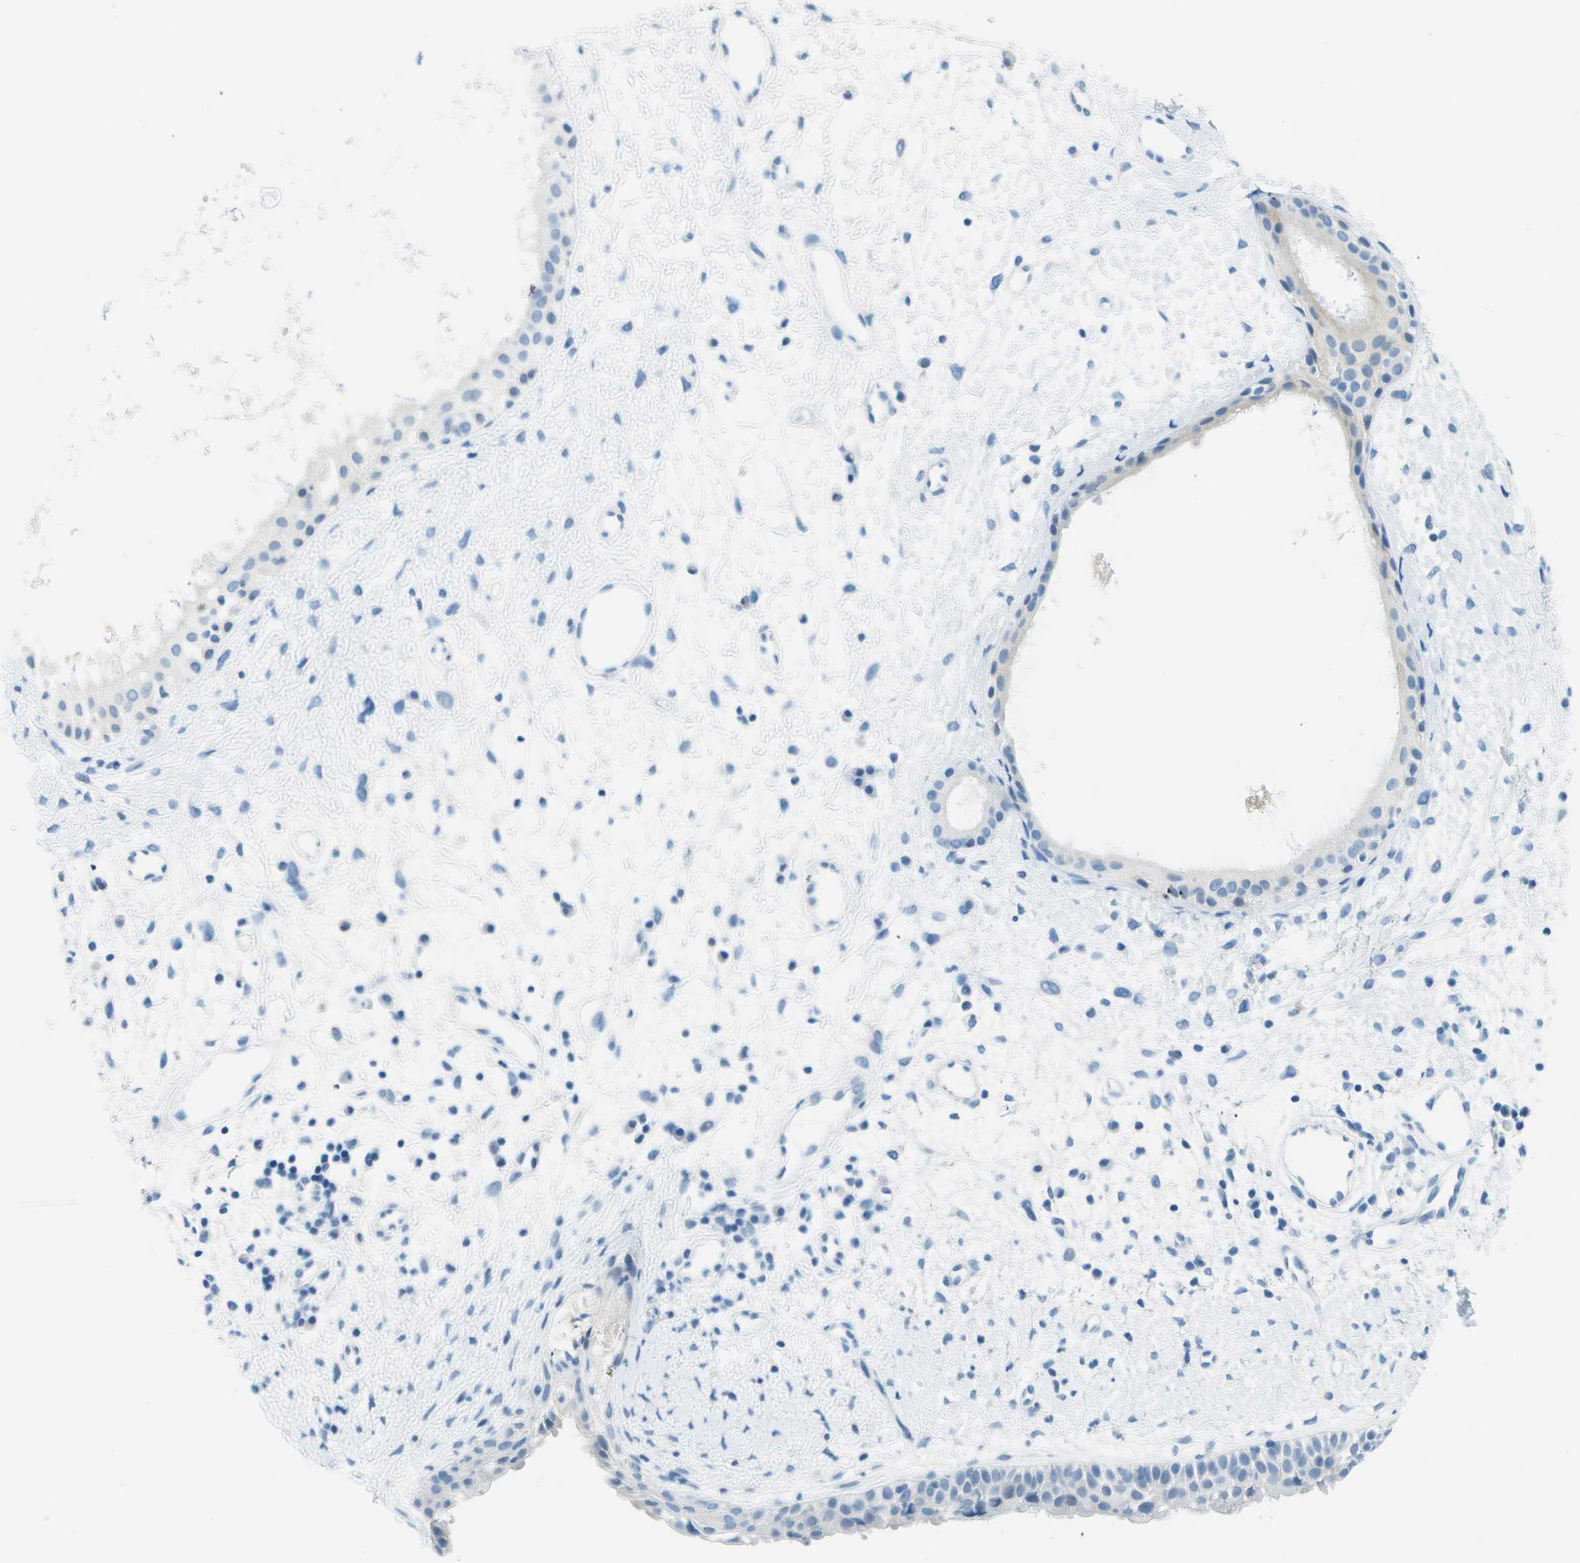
{"staining": {"intensity": "negative", "quantity": "none", "location": "none"}, "tissue": "nasopharynx", "cell_type": "Respiratory epithelial cells", "image_type": "normal", "snomed": [{"axis": "morphology", "description": "Normal tissue, NOS"}, {"axis": "topography", "description": "Nasopharynx"}], "caption": "This is an immunohistochemistry (IHC) image of normal nasopharynx. There is no staining in respiratory epithelial cells.", "gene": "CDHR2", "patient": {"sex": "male", "age": 22}}